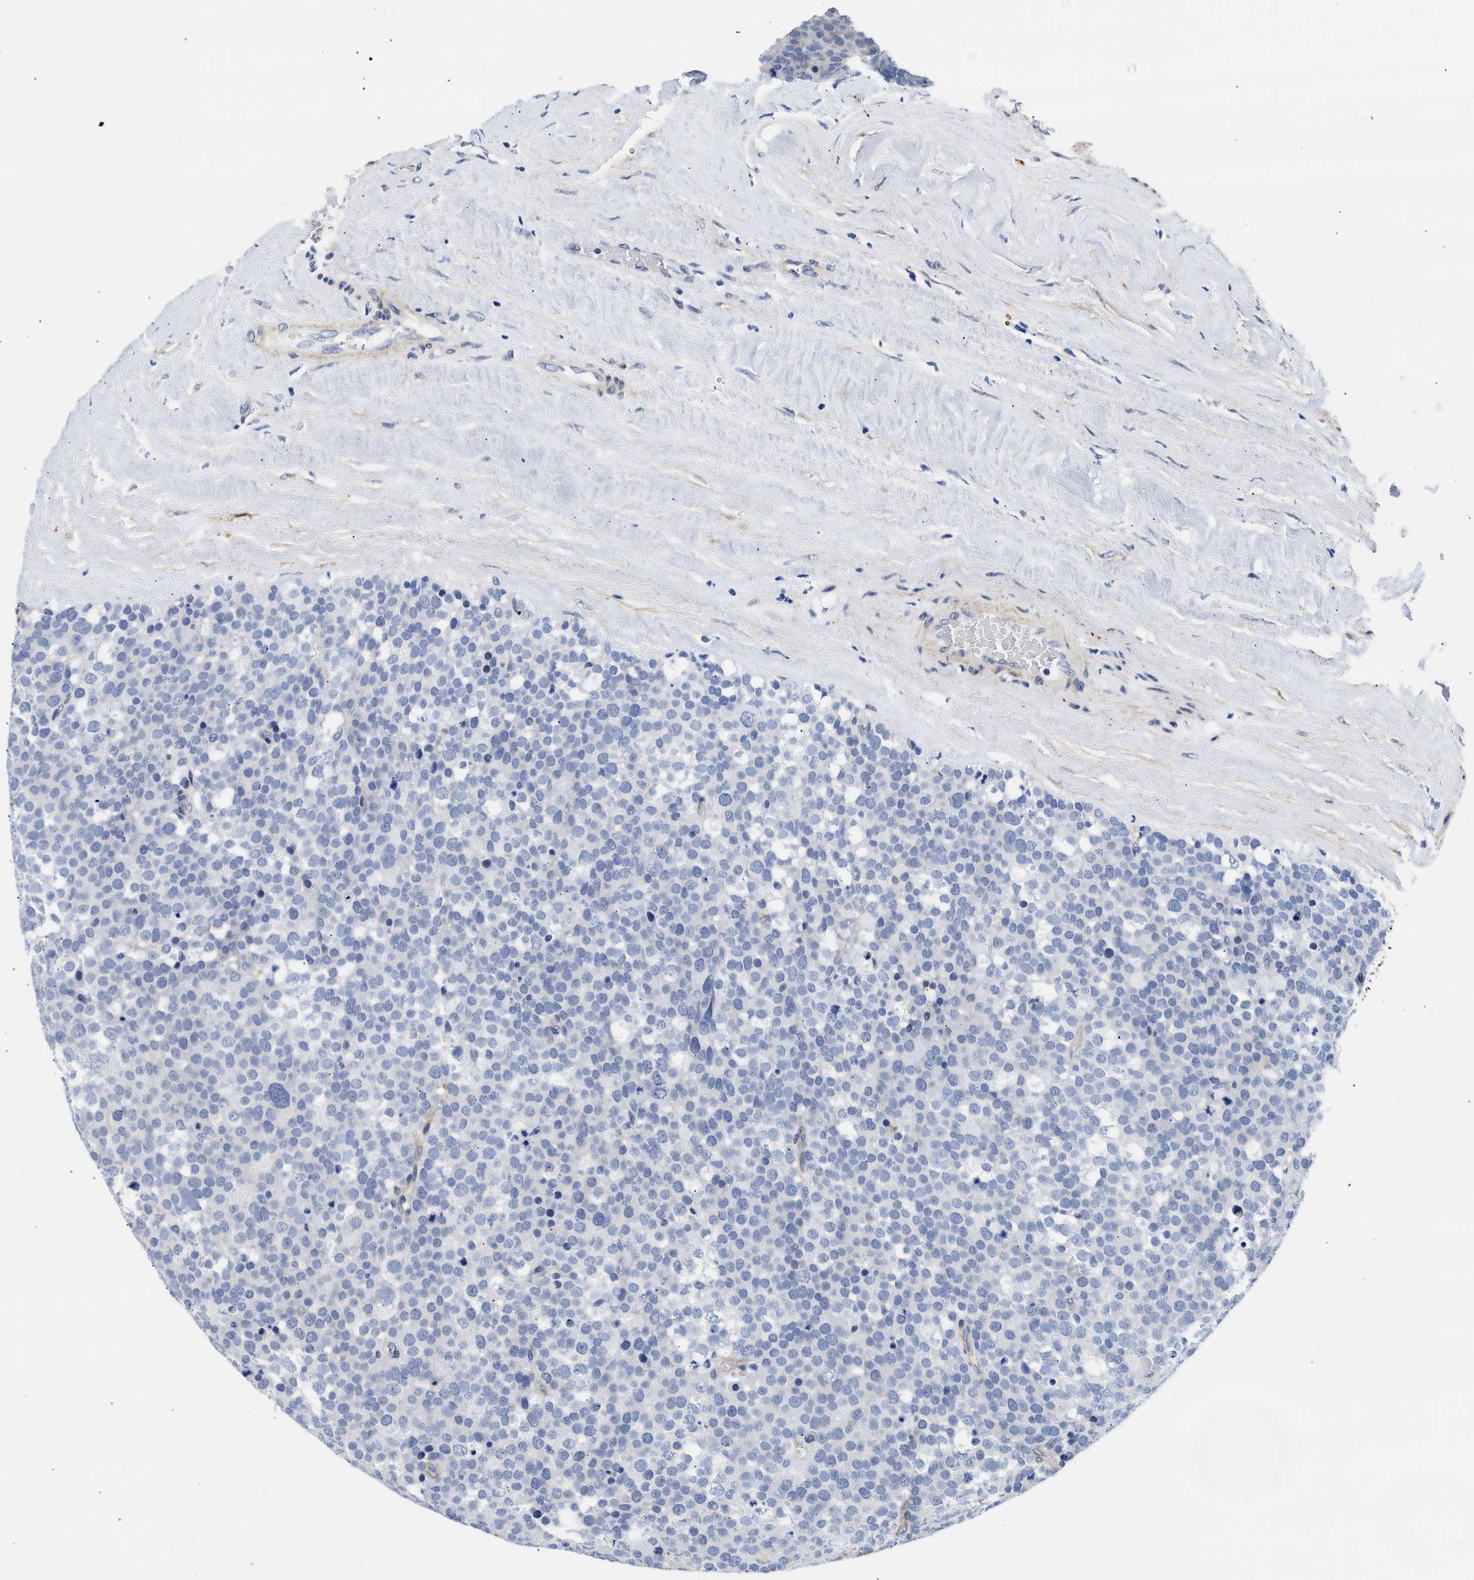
{"staining": {"intensity": "negative", "quantity": "none", "location": "none"}, "tissue": "testis cancer", "cell_type": "Tumor cells", "image_type": "cancer", "snomed": [{"axis": "morphology", "description": "Normal tissue, NOS"}, {"axis": "morphology", "description": "Seminoma, NOS"}, {"axis": "topography", "description": "Testis"}], "caption": "Micrograph shows no significant protein staining in tumor cells of testis cancer.", "gene": "TRIM29", "patient": {"sex": "male", "age": 71}}